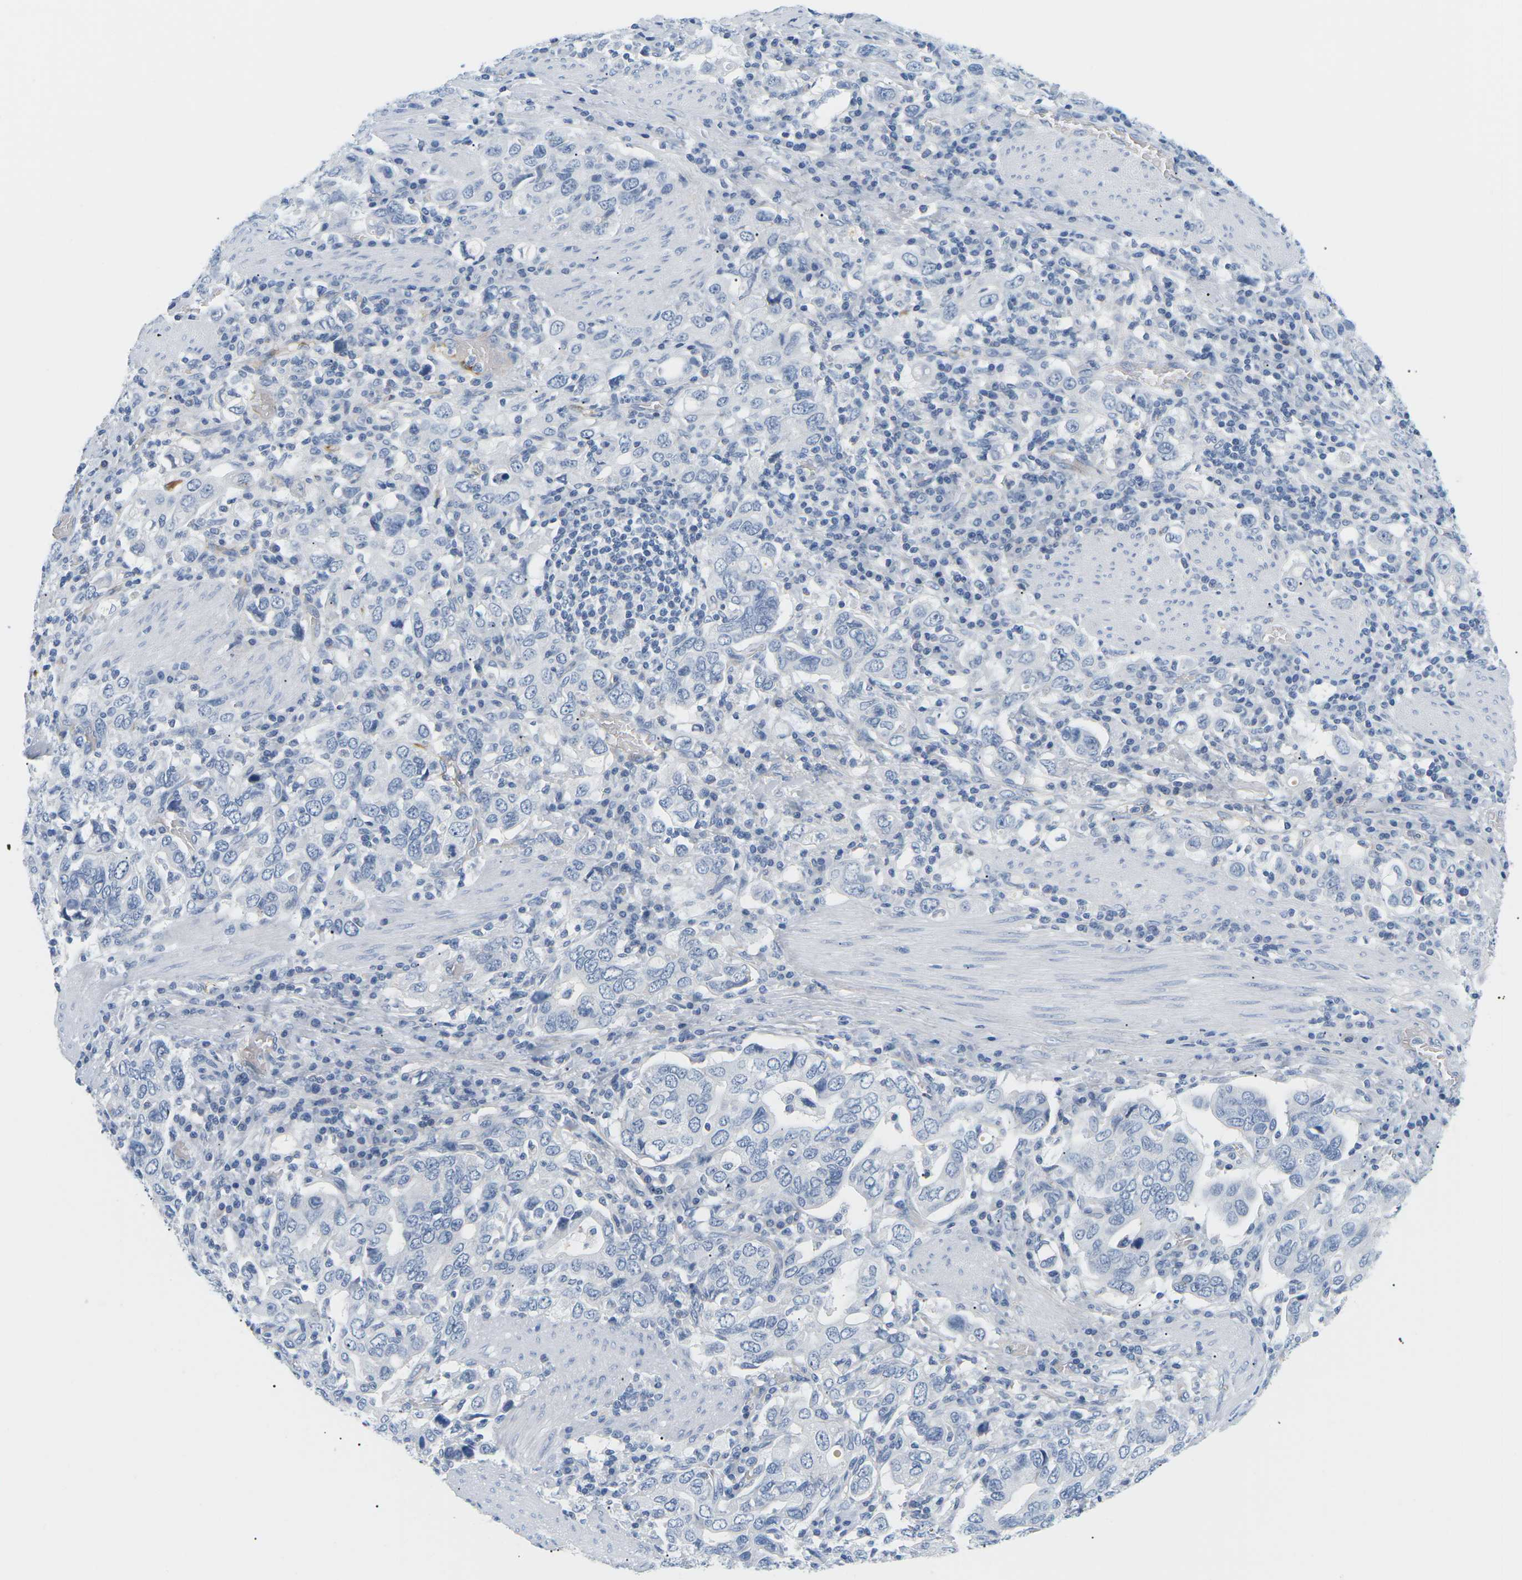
{"staining": {"intensity": "negative", "quantity": "none", "location": "none"}, "tissue": "stomach cancer", "cell_type": "Tumor cells", "image_type": "cancer", "snomed": [{"axis": "morphology", "description": "Adenocarcinoma, NOS"}, {"axis": "topography", "description": "Stomach, upper"}], "caption": "IHC of human stomach adenocarcinoma displays no staining in tumor cells. Nuclei are stained in blue.", "gene": "APOB", "patient": {"sex": "male", "age": 62}}